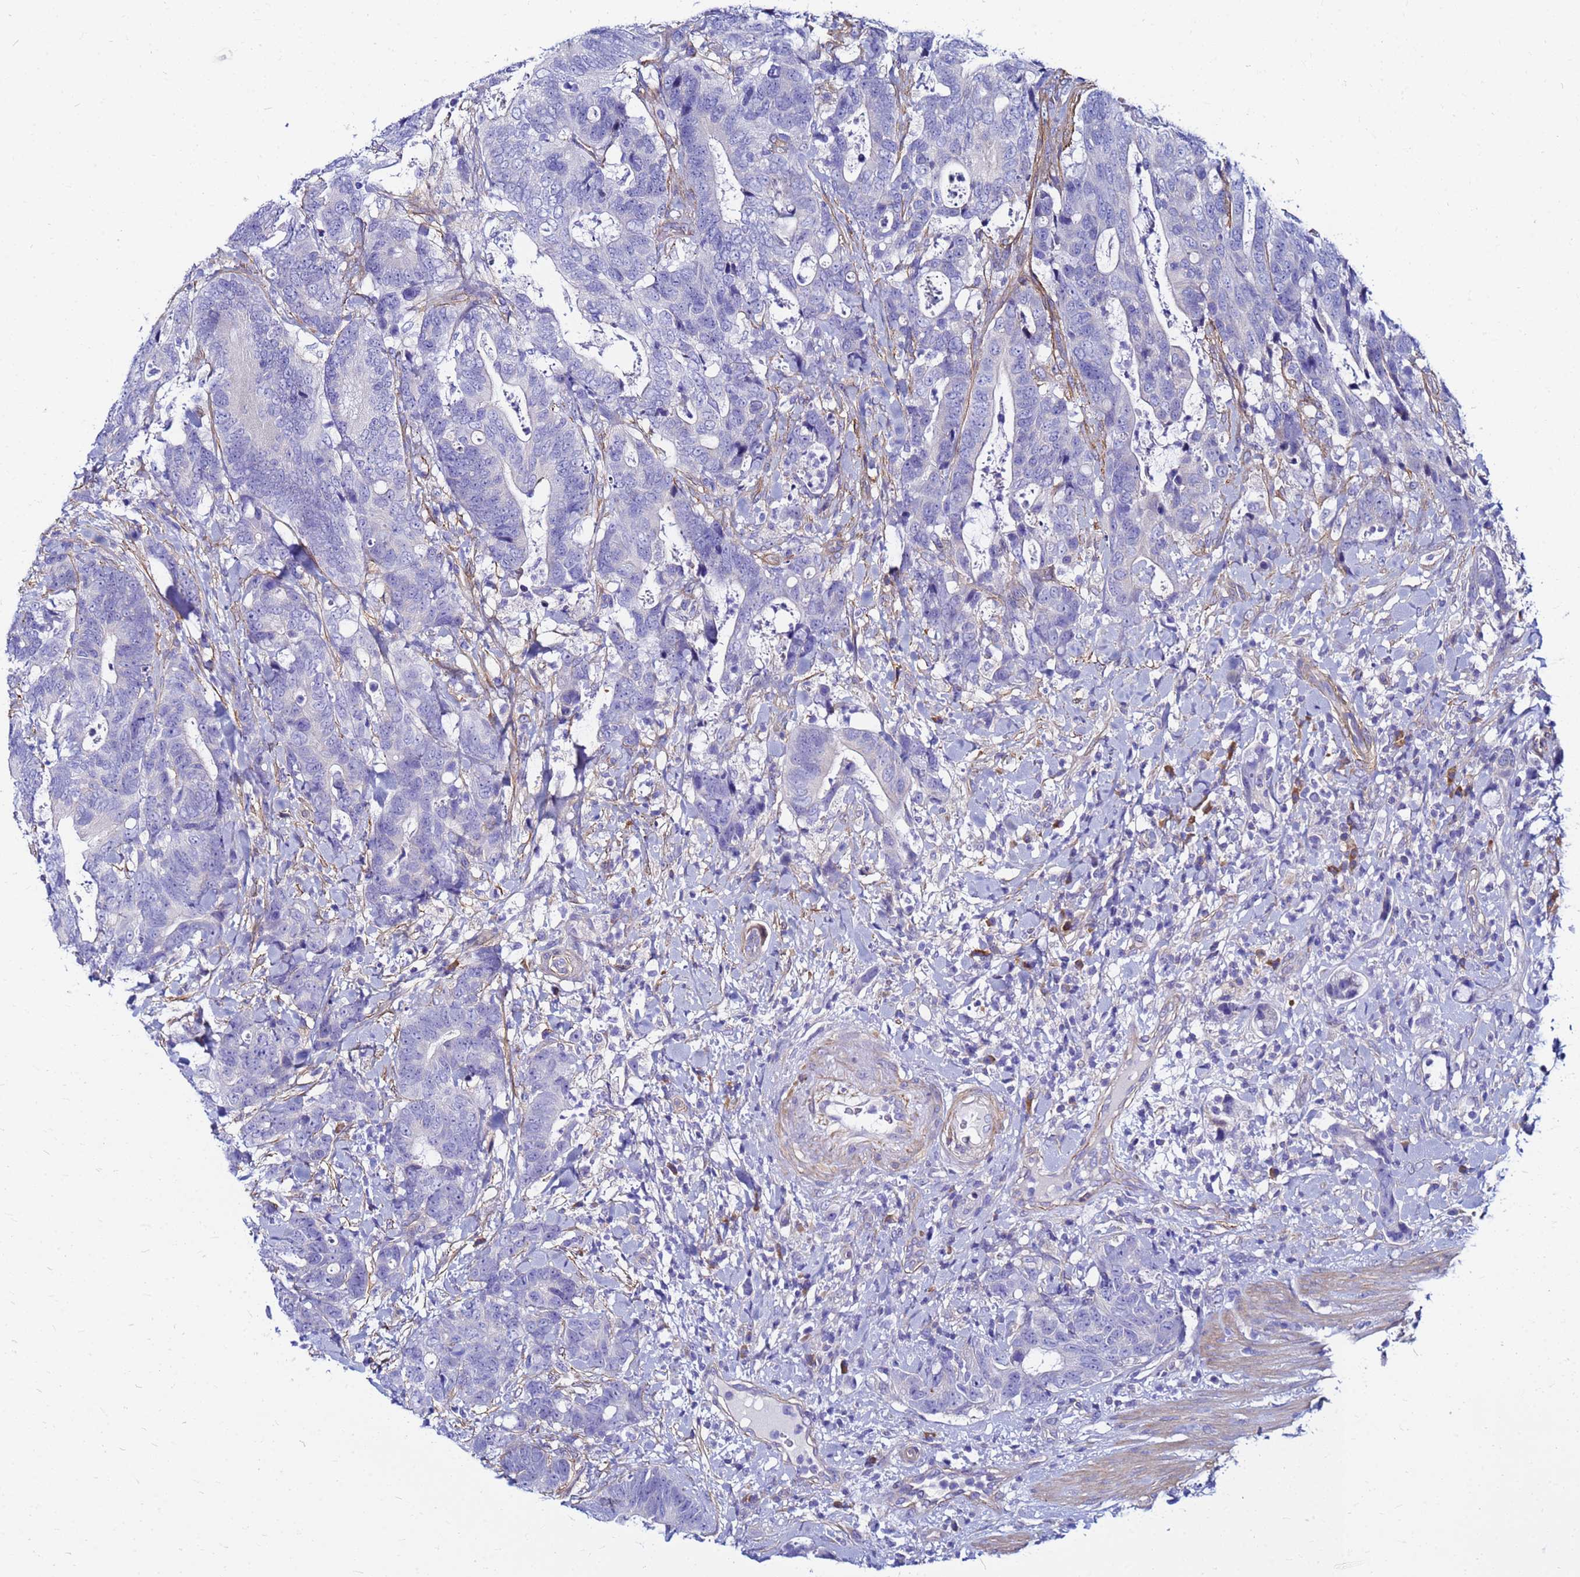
{"staining": {"intensity": "negative", "quantity": "none", "location": "none"}, "tissue": "colorectal cancer", "cell_type": "Tumor cells", "image_type": "cancer", "snomed": [{"axis": "morphology", "description": "Adenocarcinoma, NOS"}, {"axis": "topography", "description": "Colon"}], "caption": "Tumor cells are negative for brown protein staining in colorectal cancer.", "gene": "JRKL", "patient": {"sex": "female", "age": 82}}